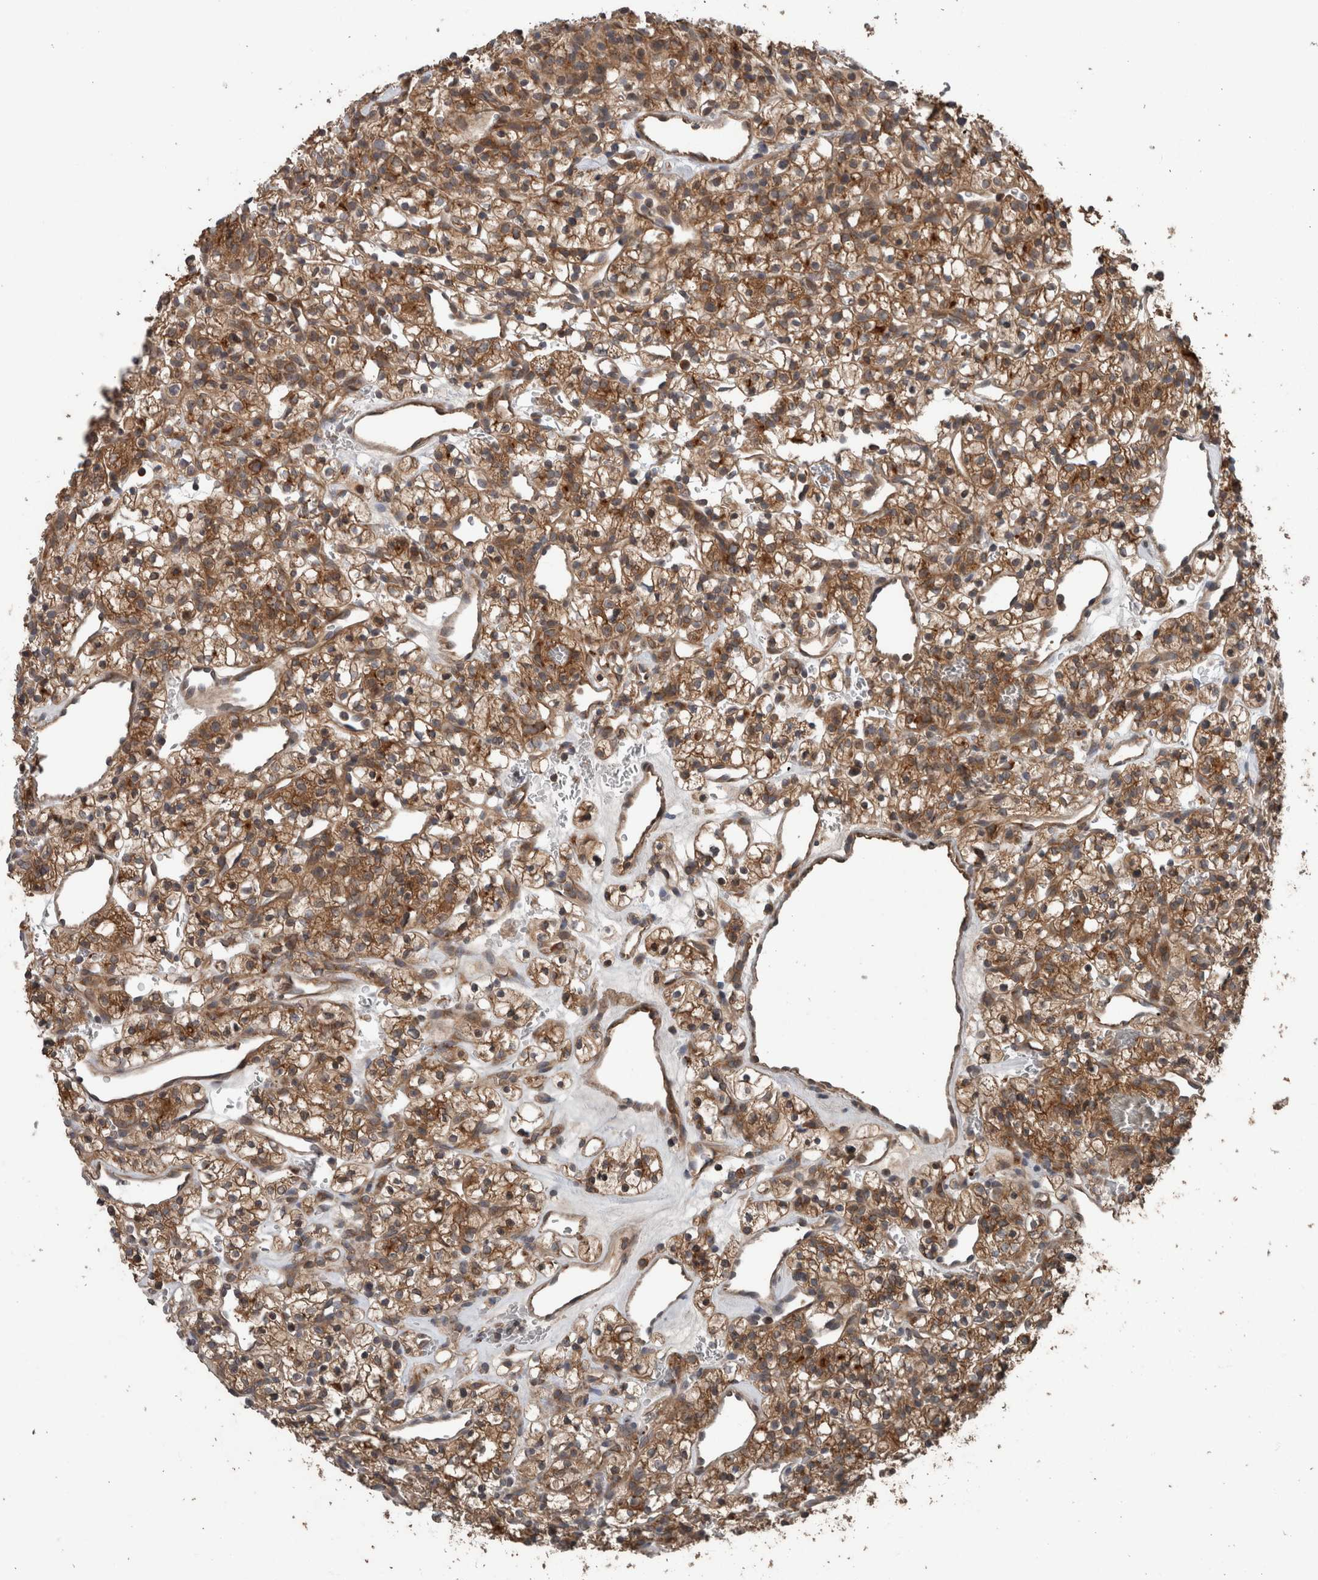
{"staining": {"intensity": "moderate", "quantity": ">75%", "location": "cytoplasmic/membranous"}, "tissue": "renal cancer", "cell_type": "Tumor cells", "image_type": "cancer", "snomed": [{"axis": "morphology", "description": "Adenocarcinoma, NOS"}, {"axis": "topography", "description": "Kidney"}], "caption": "Human renal cancer stained with a protein marker displays moderate staining in tumor cells.", "gene": "RIOK3", "patient": {"sex": "female", "age": 57}}